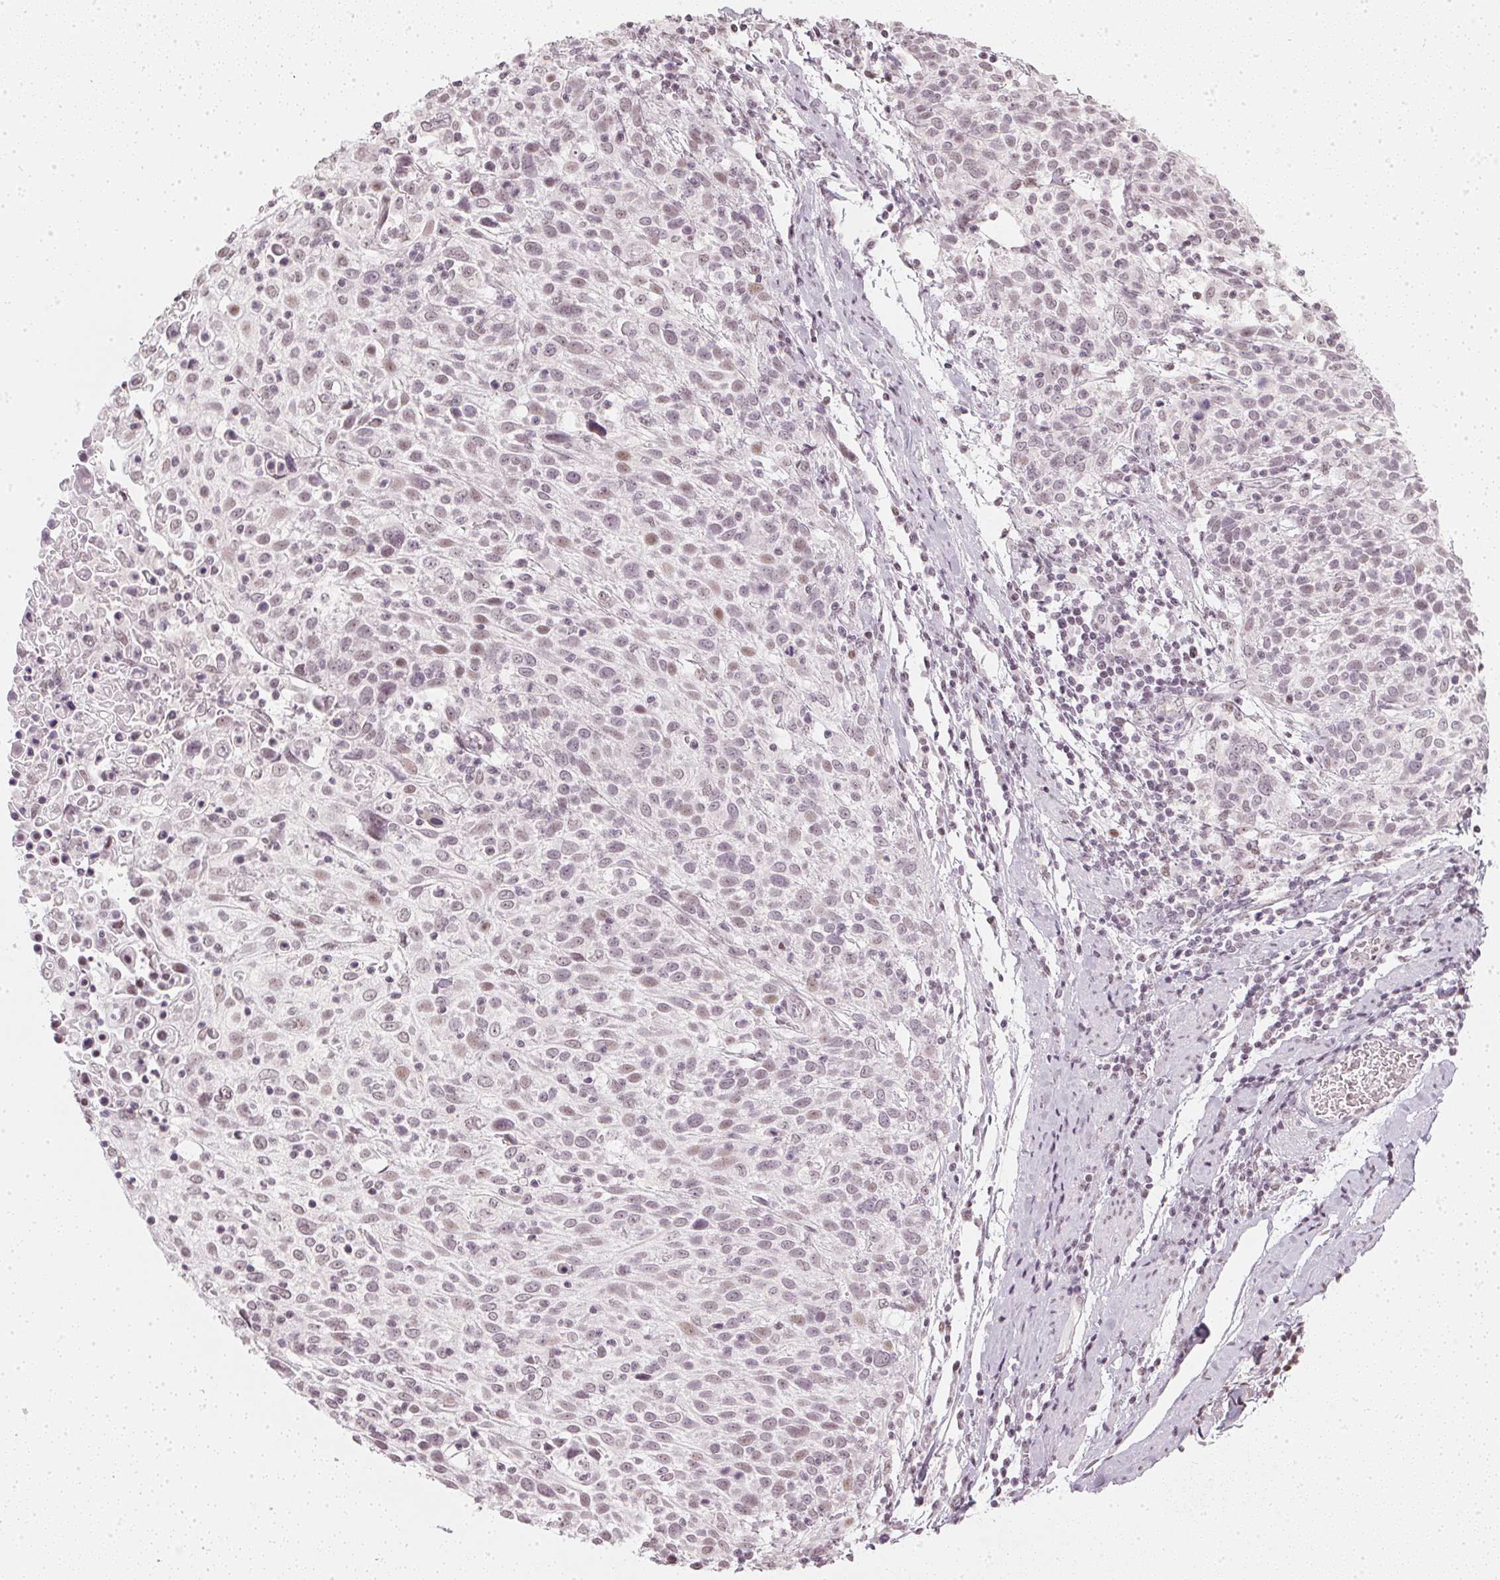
{"staining": {"intensity": "weak", "quantity": "25%-75%", "location": "nuclear"}, "tissue": "cervical cancer", "cell_type": "Tumor cells", "image_type": "cancer", "snomed": [{"axis": "morphology", "description": "Squamous cell carcinoma, NOS"}, {"axis": "topography", "description": "Cervix"}], "caption": "A brown stain labels weak nuclear staining of a protein in cervical cancer (squamous cell carcinoma) tumor cells.", "gene": "DNAJC6", "patient": {"sex": "female", "age": 61}}